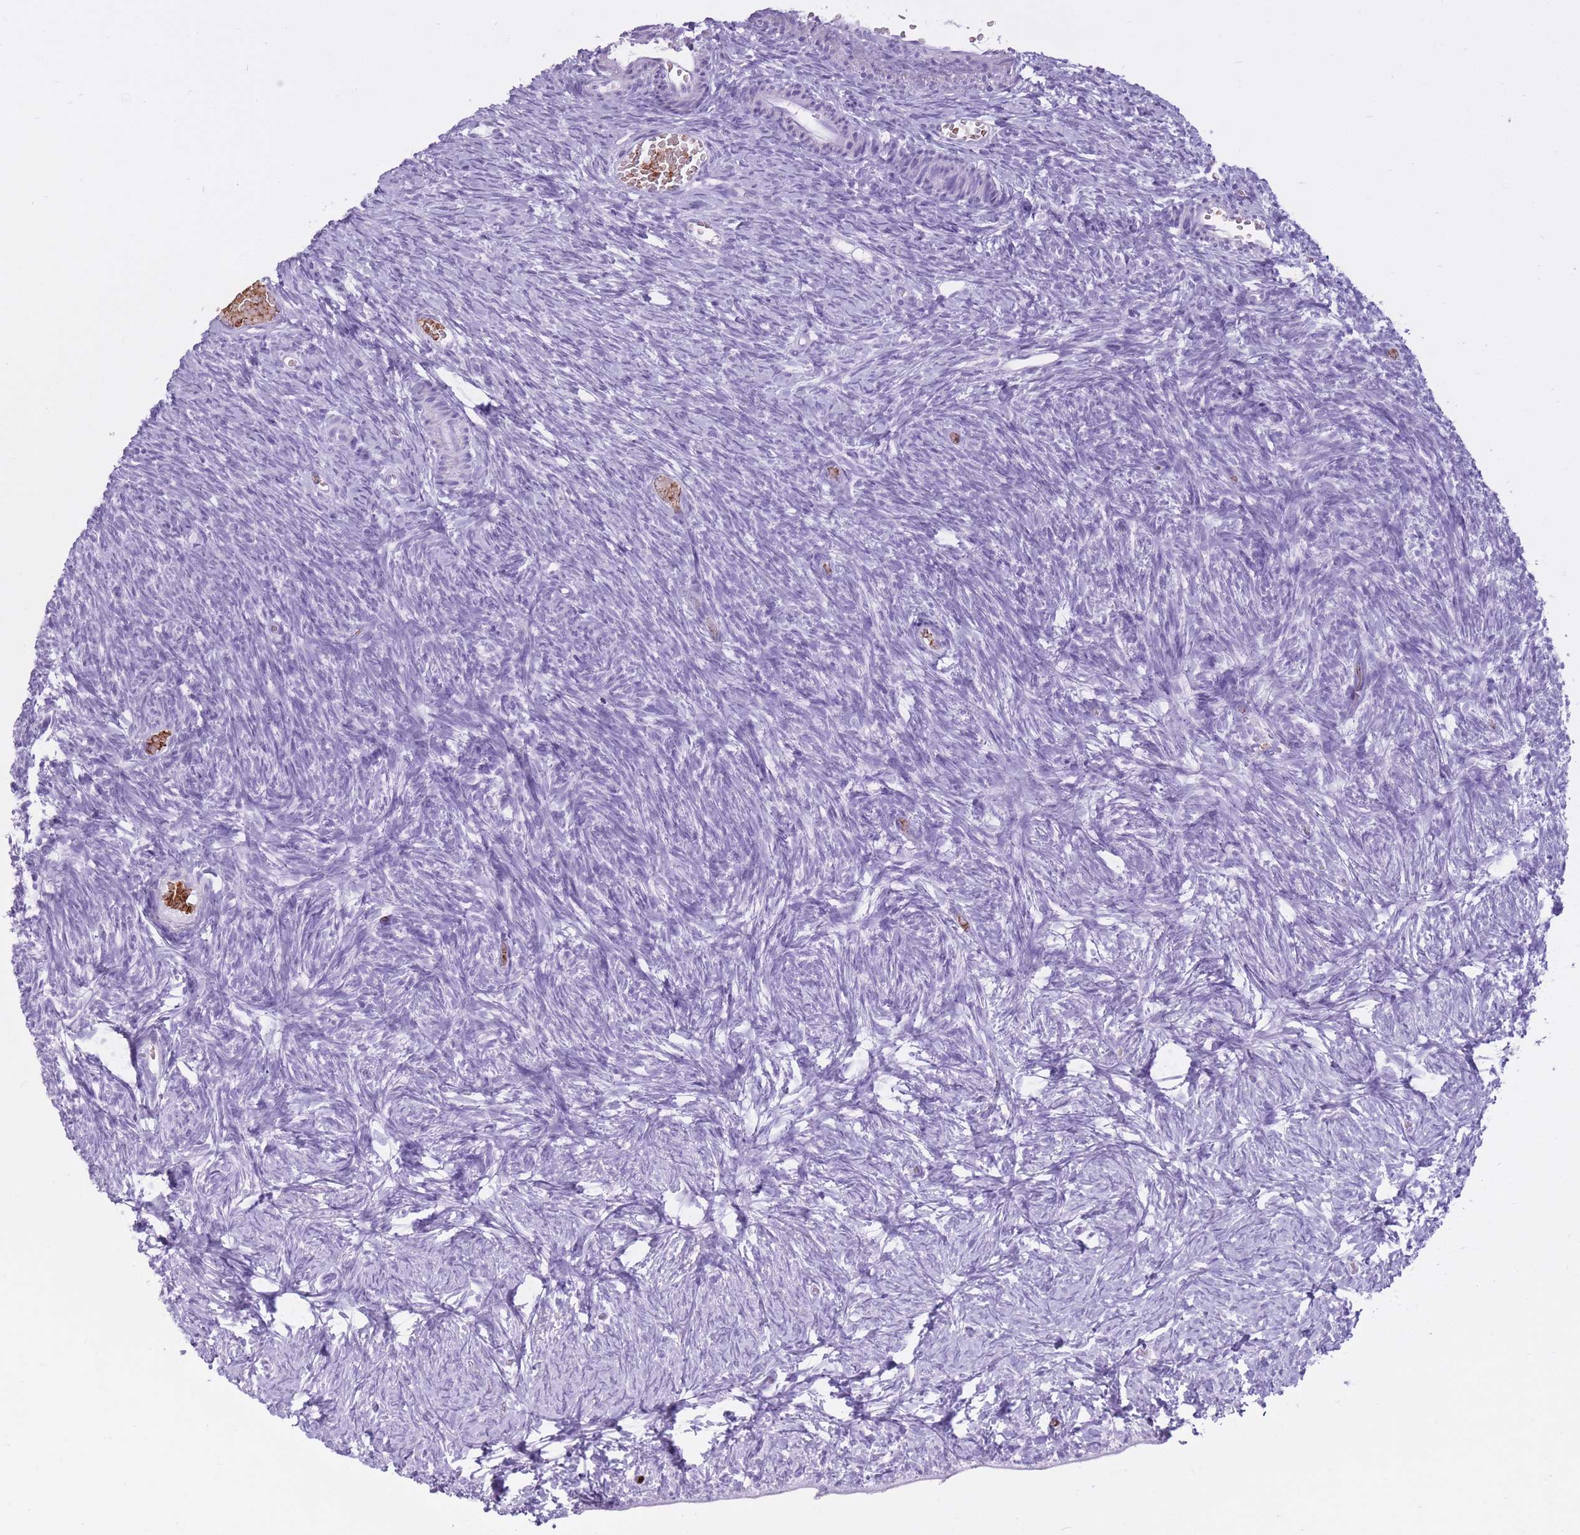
{"staining": {"intensity": "negative", "quantity": "none", "location": "none"}, "tissue": "ovary", "cell_type": "Ovarian stroma cells", "image_type": "normal", "snomed": [{"axis": "morphology", "description": "Normal tissue, NOS"}, {"axis": "topography", "description": "Ovary"}], "caption": "Immunohistochemical staining of unremarkable ovary reveals no significant positivity in ovarian stroma cells.", "gene": "OR7C1", "patient": {"sex": "female", "age": 39}}